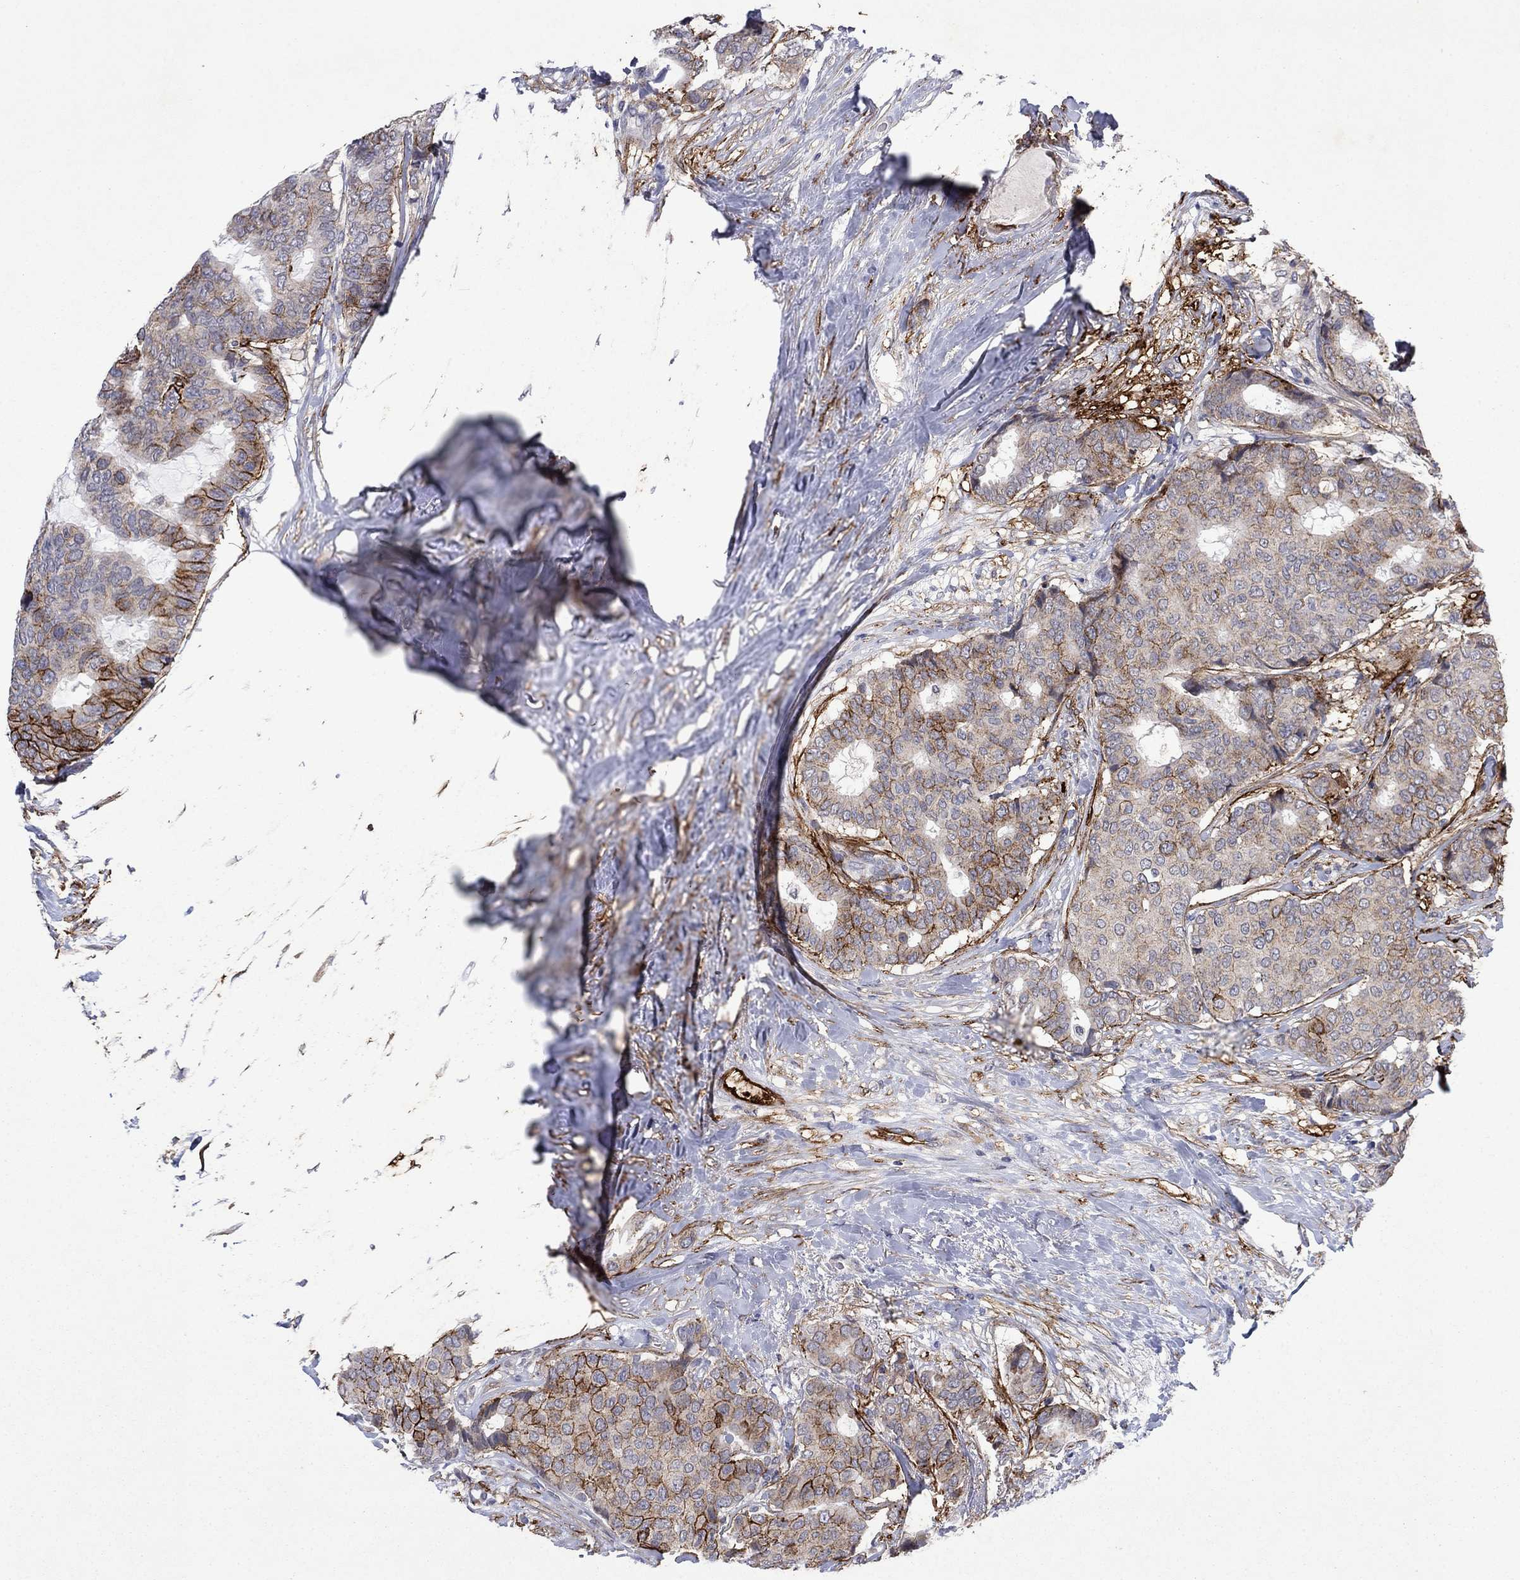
{"staining": {"intensity": "strong", "quantity": "<25%", "location": "cytoplasmic/membranous"}, "tissue": "breast cancer", "cell_type": "Tumor cells", "image_type": "cancer", "snomed": [{"axis": "morphology", "description": "Duct carcinoma"}, {"axis": "topography", "description": "Breast"}], "caption": "About <25% of tumor cells in human breast intraductal carcinoma display strong cytoplasmic/membranous protein positivity as visualized by brown immunohistochemical staining.", "gene": "SDC1", "patient": {"sex": "female", "age": 75}}